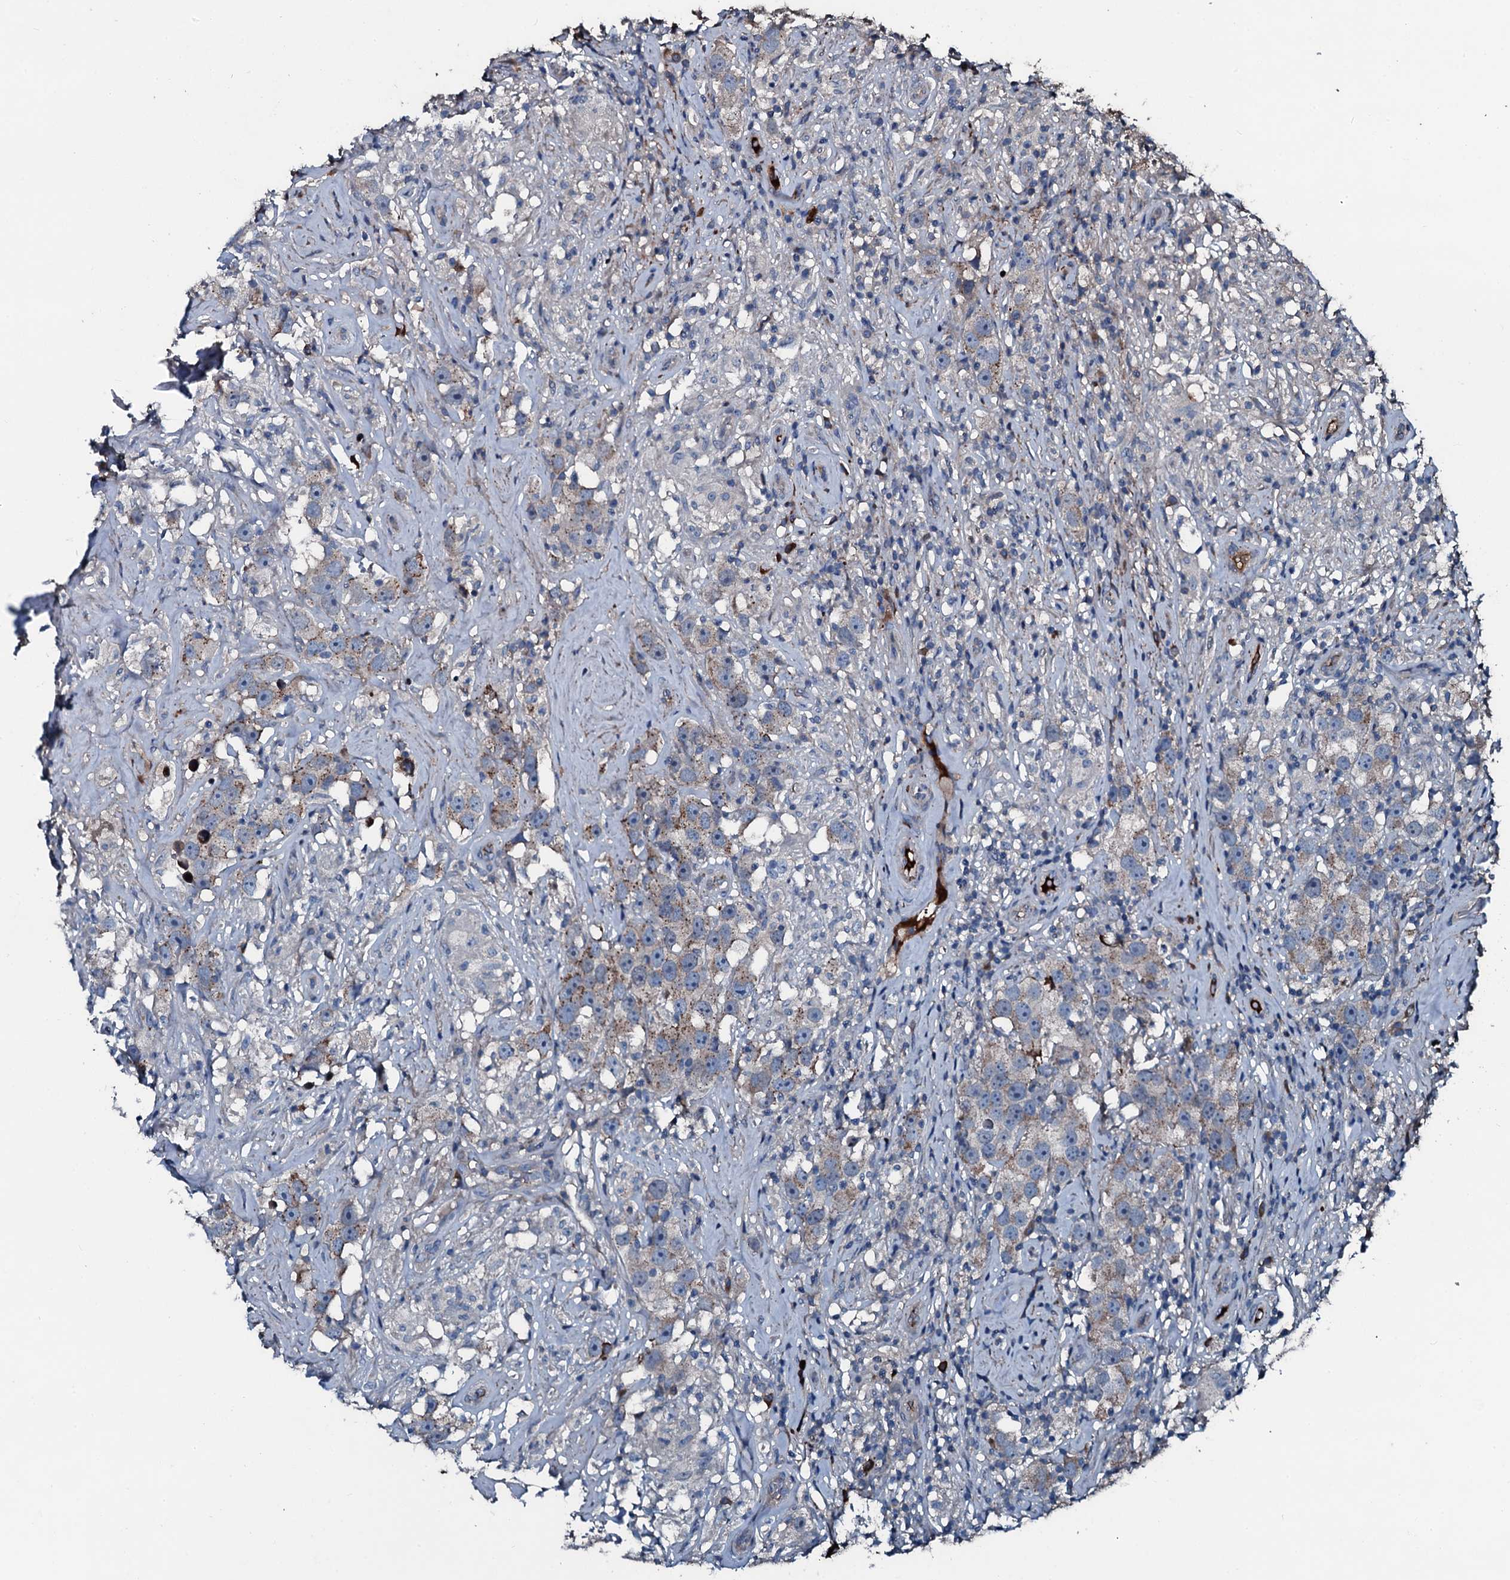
{"staining": {"intensity": "moderate", "quantity": "25%-75%", "location": "cytoplasmic/membranous"}, "tissue": "testis cancer", "cell_type": "Tumor cells", "image_type": "cancer", "snomed": [{"axis": "morphology", "description": "Seminoma, NOS"}, {"axis": "topography", "description": "Testis"}], "caption": "Immunohistochemistry (IHC) micrograph of neoplastic tissue: testis cancer (seminoma) stained using immunohistochemistry shows medium levels of moderate protein expression localized specifically in the cytoplasmic/membranous of tumor cells, appearing as a cytoplasmic/membranous brown color.", "gene": "AARS1", "patient": {"sex": "male", "age": 49}}